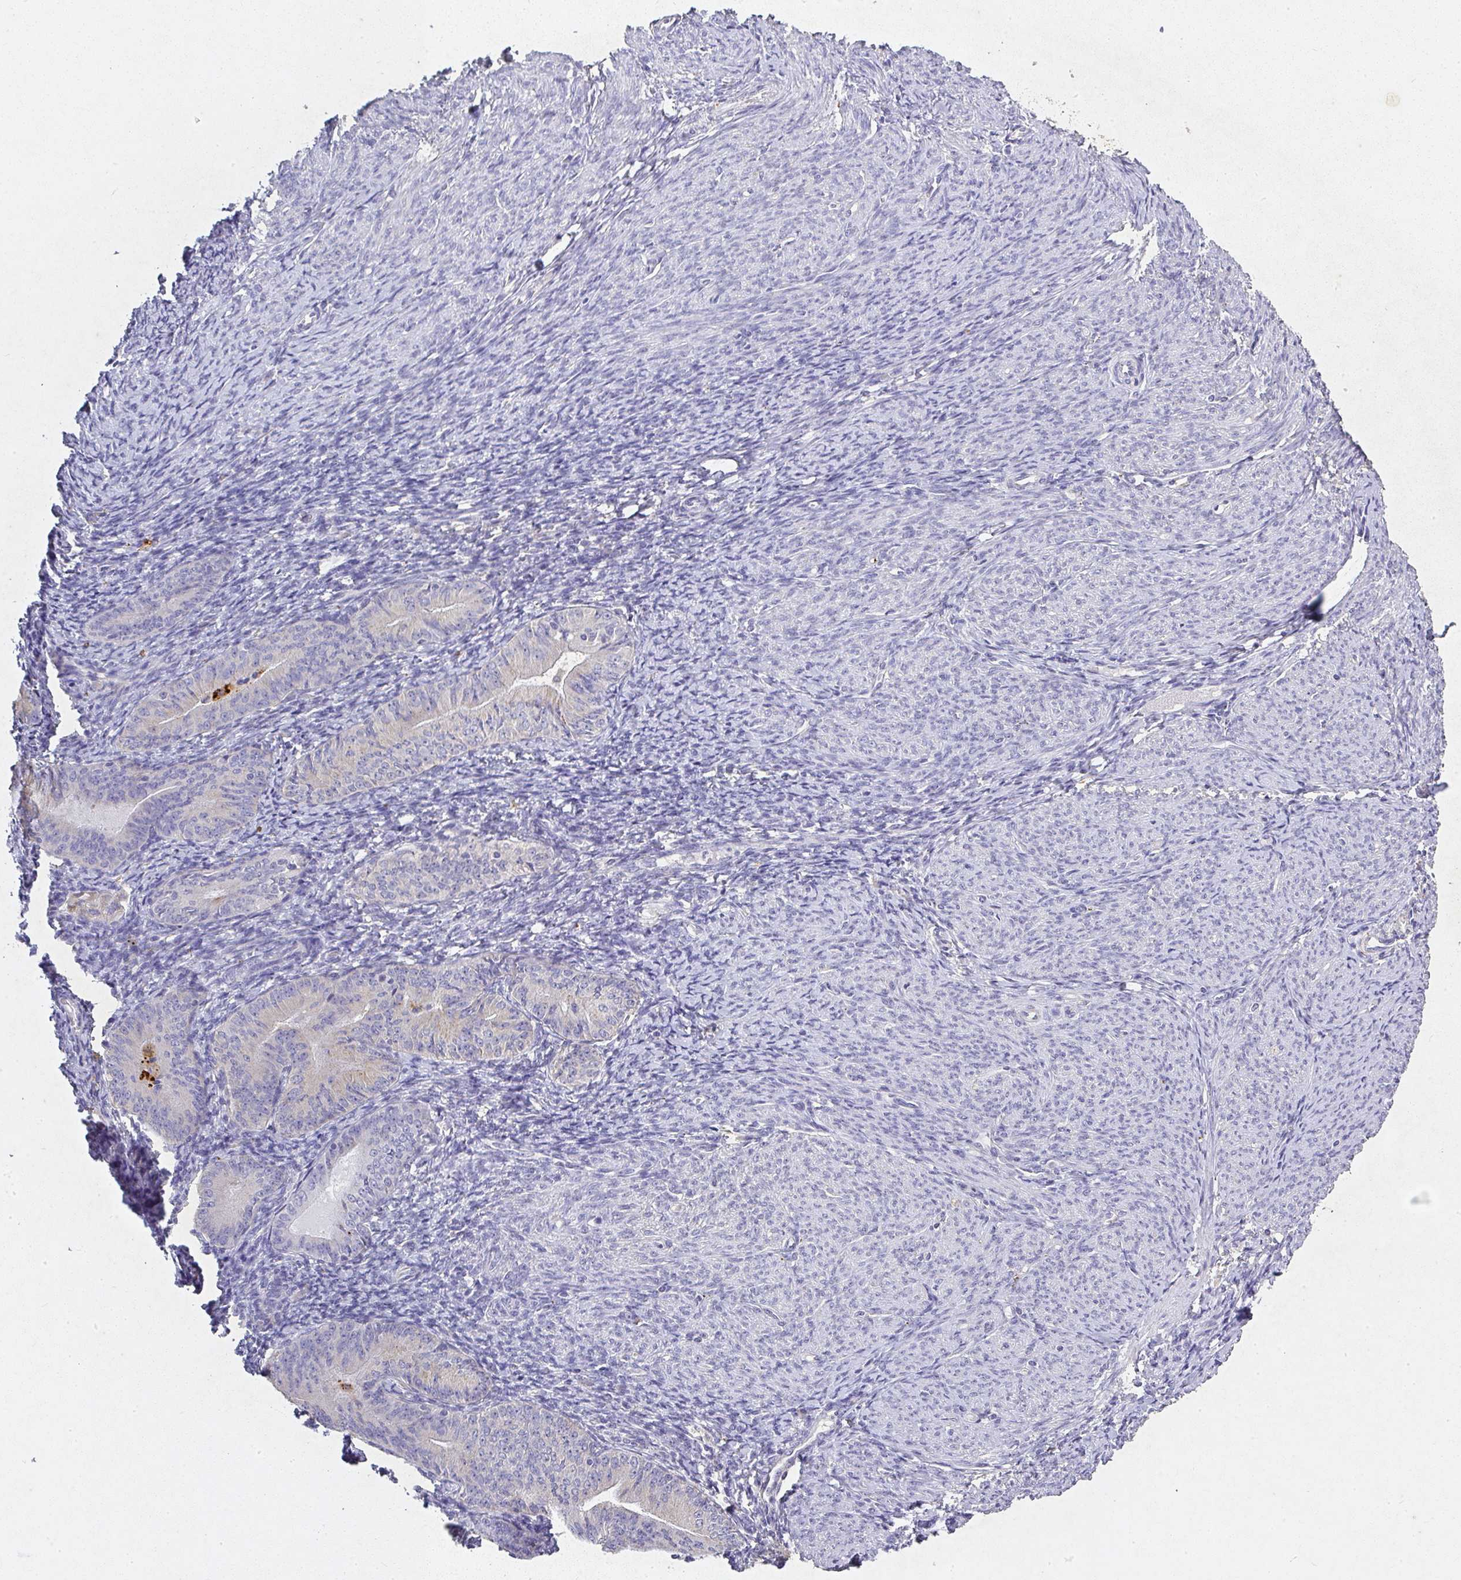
{"staining": {"intensity": "negative", "quantity": "none", "location": "none"}, "tissue": "endometrial cancer", "cell_type": "Tumor cells", "image_type": "cancer", "snomed": [{"axis": "morphology", "description": "Adenocarcinoma, NOS"}, {"axis": "topography", "description": "Endometrium"}], "caption": "Endometrial cancer (adenocarcinoma) was stained to show a protein in brown. There is no significant staining in tumor cells. Nuclei are stained in blue.", "gene": "RPS2", "patient": {"sex": "female", "age": 57}}